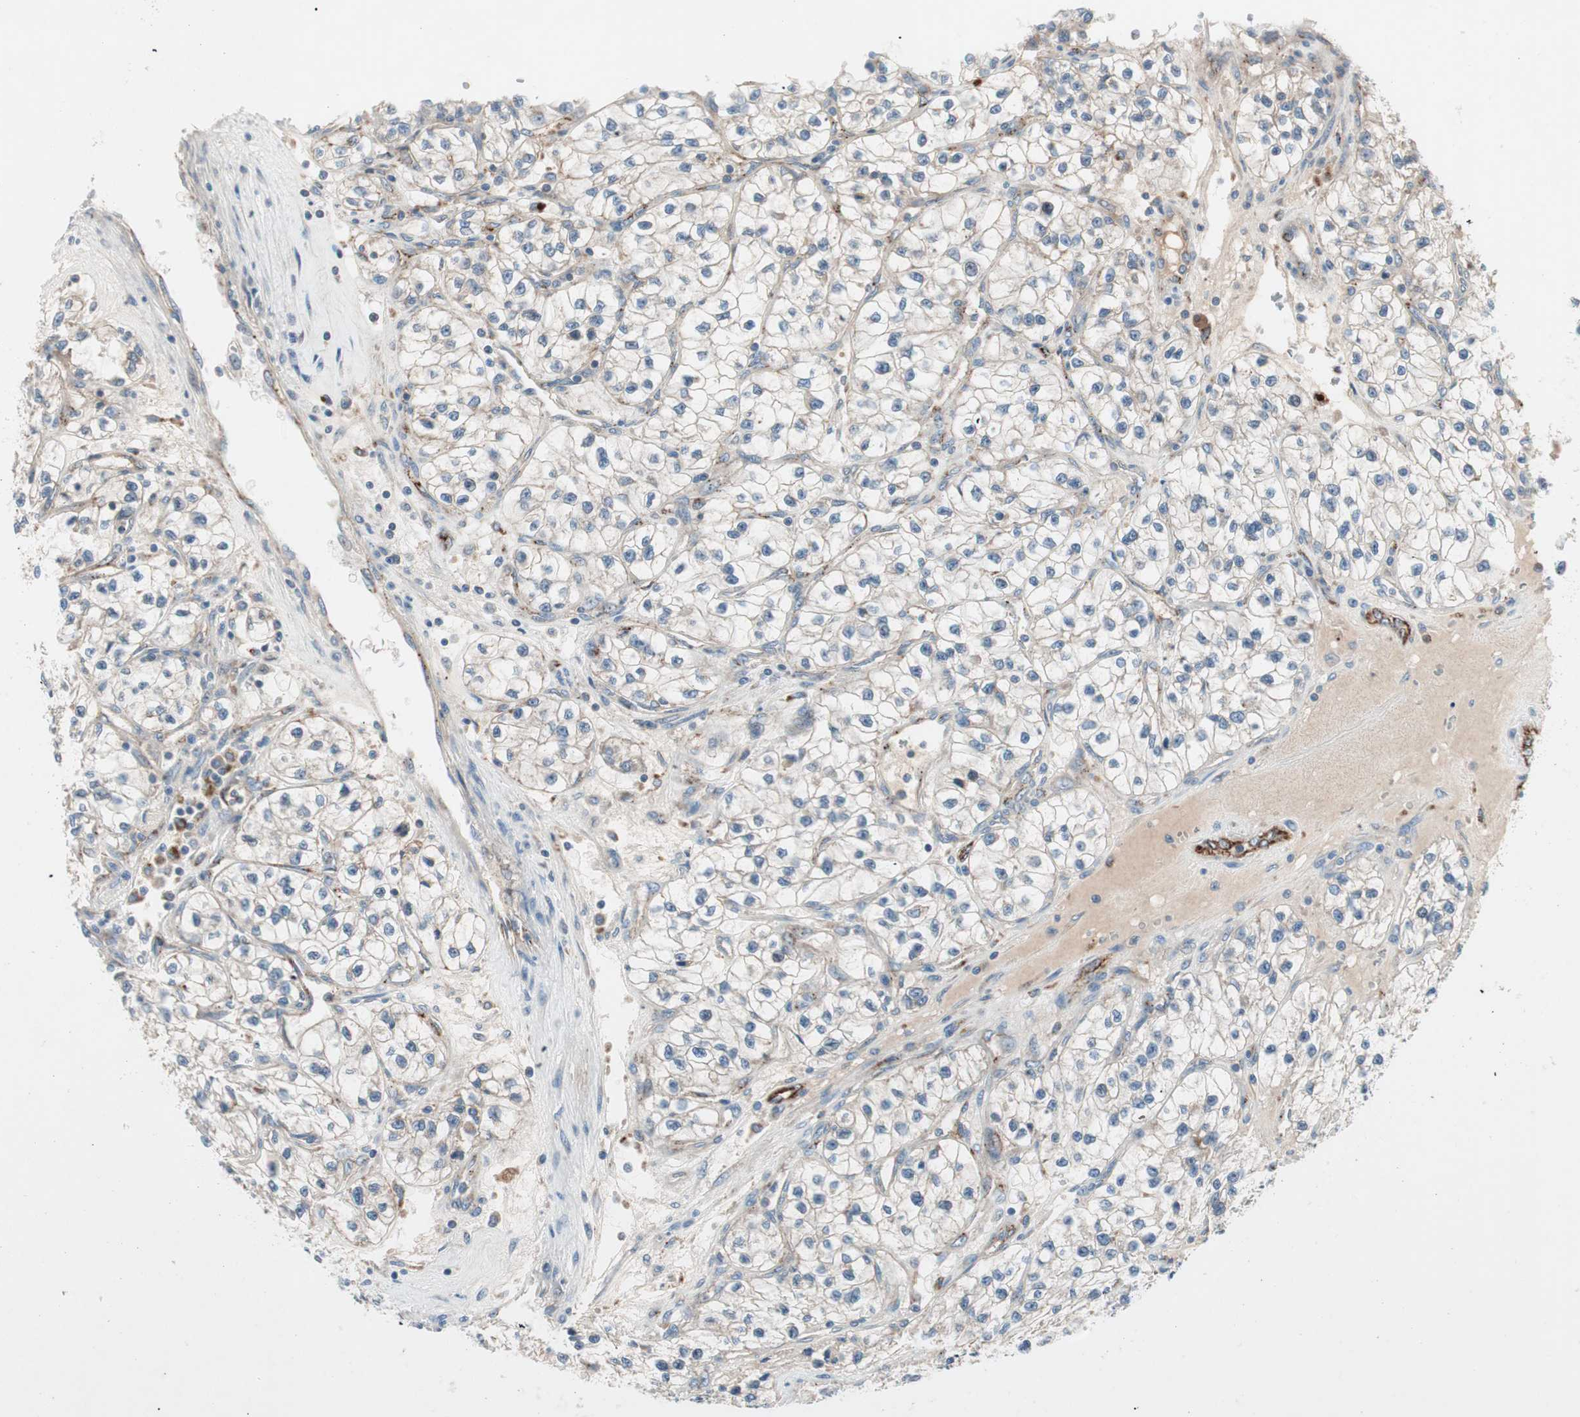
{"staining": {"intensity": "negative", "quantity": "none", "location": "none"}, "tissue": "renal cancer", "cell_type": "Tumor cells", "image_type": "cancer", "snomed": [{"axis": "morphology", "description": "Adenocarcinoma, NOS"}, {"axis": "topography", "description": "Kidney"}], "caption": "Renal cancer was stained to show a protein in brown. There is no significant expression in tumor cells. Brightfield microscopy of IHC stained with DAB (brown) and hematoxylin (blue), captured at high magnification.", "gene": "FGFR4", "patient": {"sex": "female", "age": 57}}